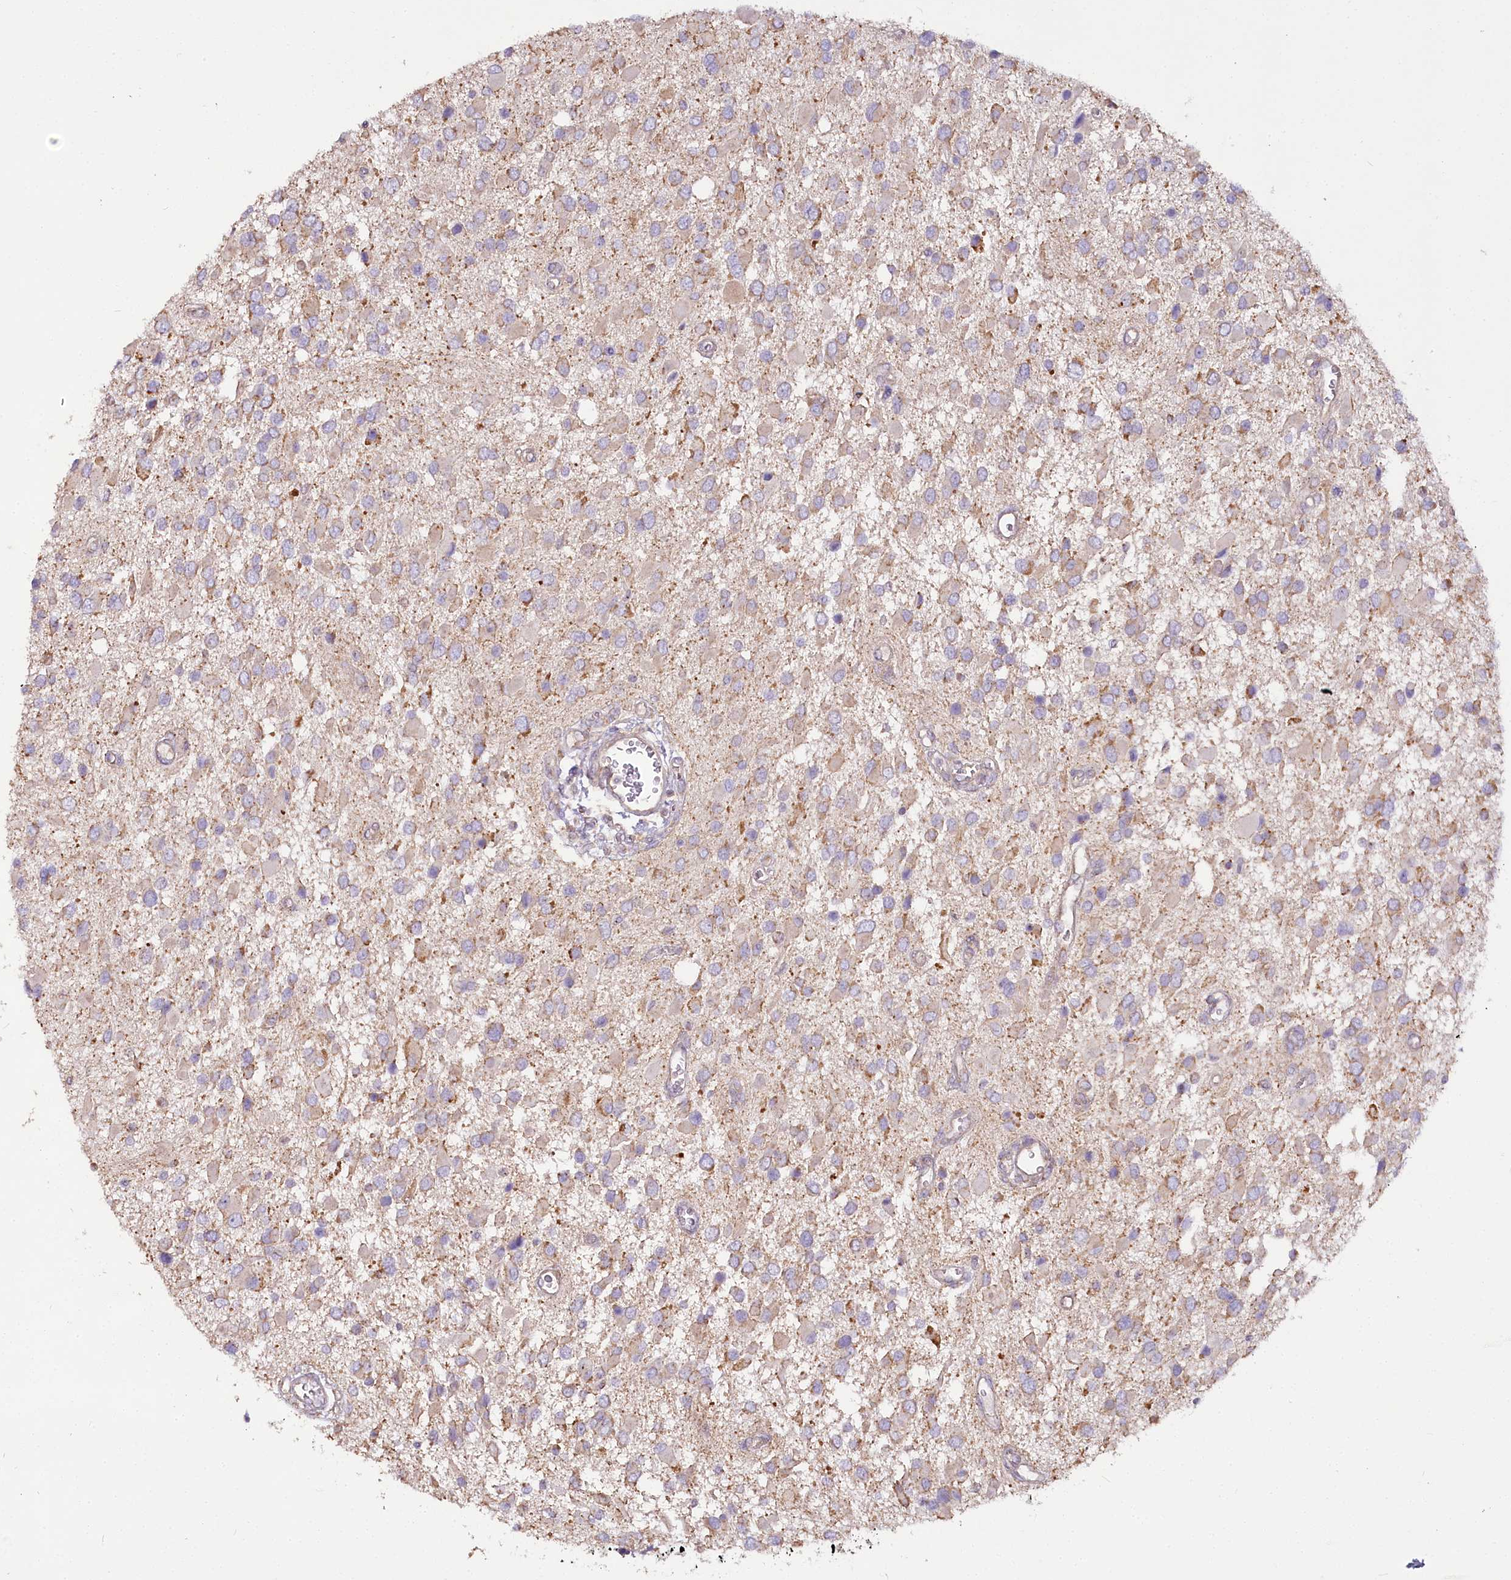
{"staining": {"intensity": "moderate", "quantity": "25%-75%", "location": "cytoplasmic/membranous"}, "tissue": "glioma", "cell_type": "Tumor cells", "image_type": "cancer", "snomed": [{"axis": "morphology", "description": "Glioma, malignant, High grade"}, {"axis": "topography", "description": "Brain"}], "caption": "This is an image of immunohistochemistry staining of glioma, which shows moderate staining in the cytoplasmic/membranous of tumor cells.", "gene": "ACOX2", "patient": {"sex": "male", "age": 53}}